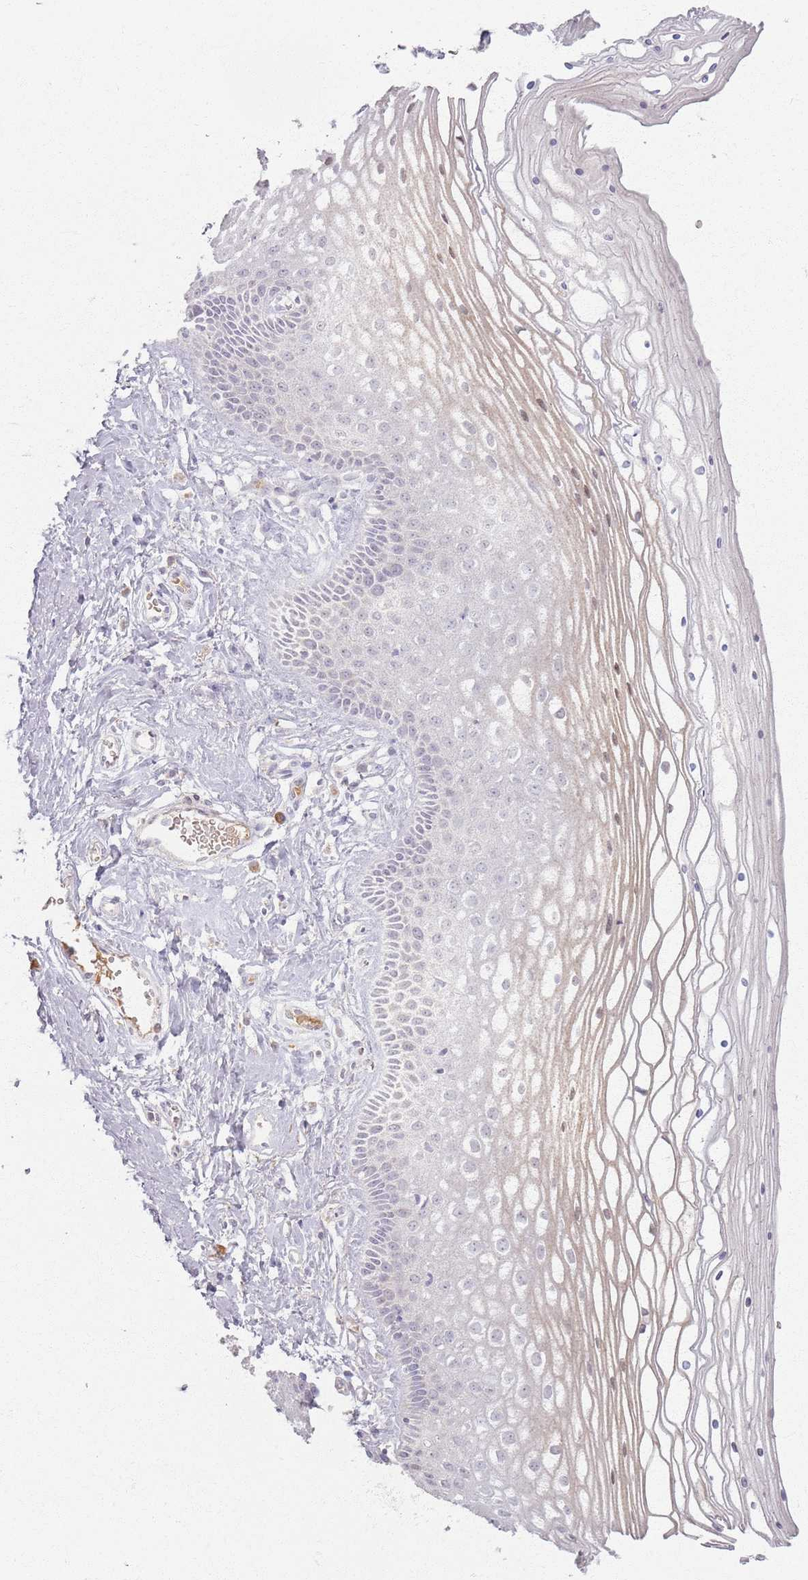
{"staining": {"intensity": "weak", "quantity": "<25%", "location": "cytoplasmic/membranous"}, "tissue": "vagina", "cell_type": "Squamous epithelial cells", "image_type": "normal", "snomed": [{"axis": "morphology", "description": "Normal tissue, NOS"}, {"axis": "topography", "description": "Vagina"}], "caption": "Photomicrograph shows no significant protein staining in squamous epithelial cells of normal vagina.", "gene": "CRIPT", "patient": {"sex": "female", "age": 46}}